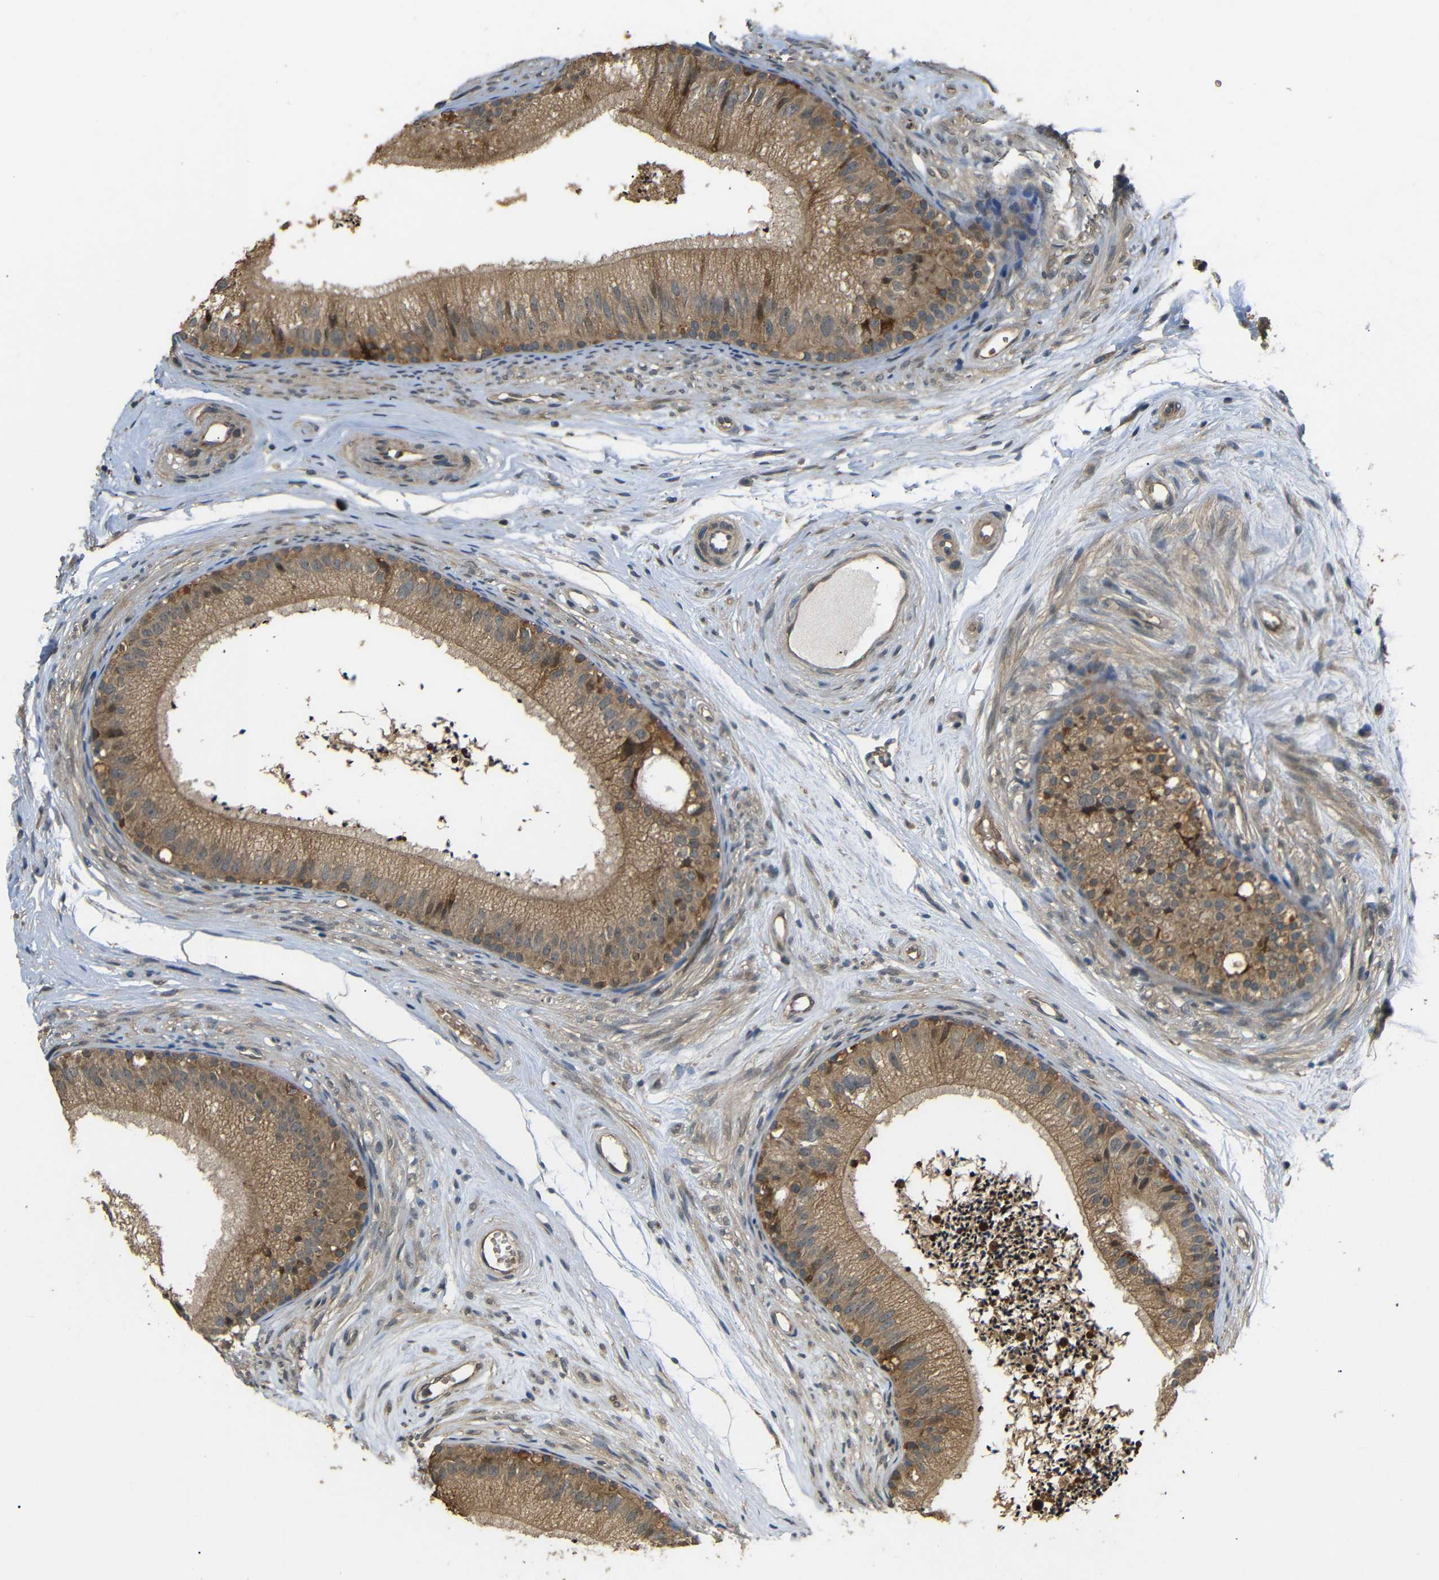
{"staining": {"intensity": "moderate", "quantity": ">75%", "location": "cytoplasmic/membranous"}, "tissue": "epididymis", "cell_type": "Glandular cells", "image_type": "normal", "snomed": [{"axis": "morphology", "description": "Normal tissue, NOS"}, {"axis": "topography", "description": "Epididymis"}], "caption": "Human epididymis stained for a protein (brown) exhibits moderate cytoplasmic/membranous positive staining in approximately >75% of glandular cells.", "gene": "EPHB2", "patient": {"sex": "male", "age": 56}}